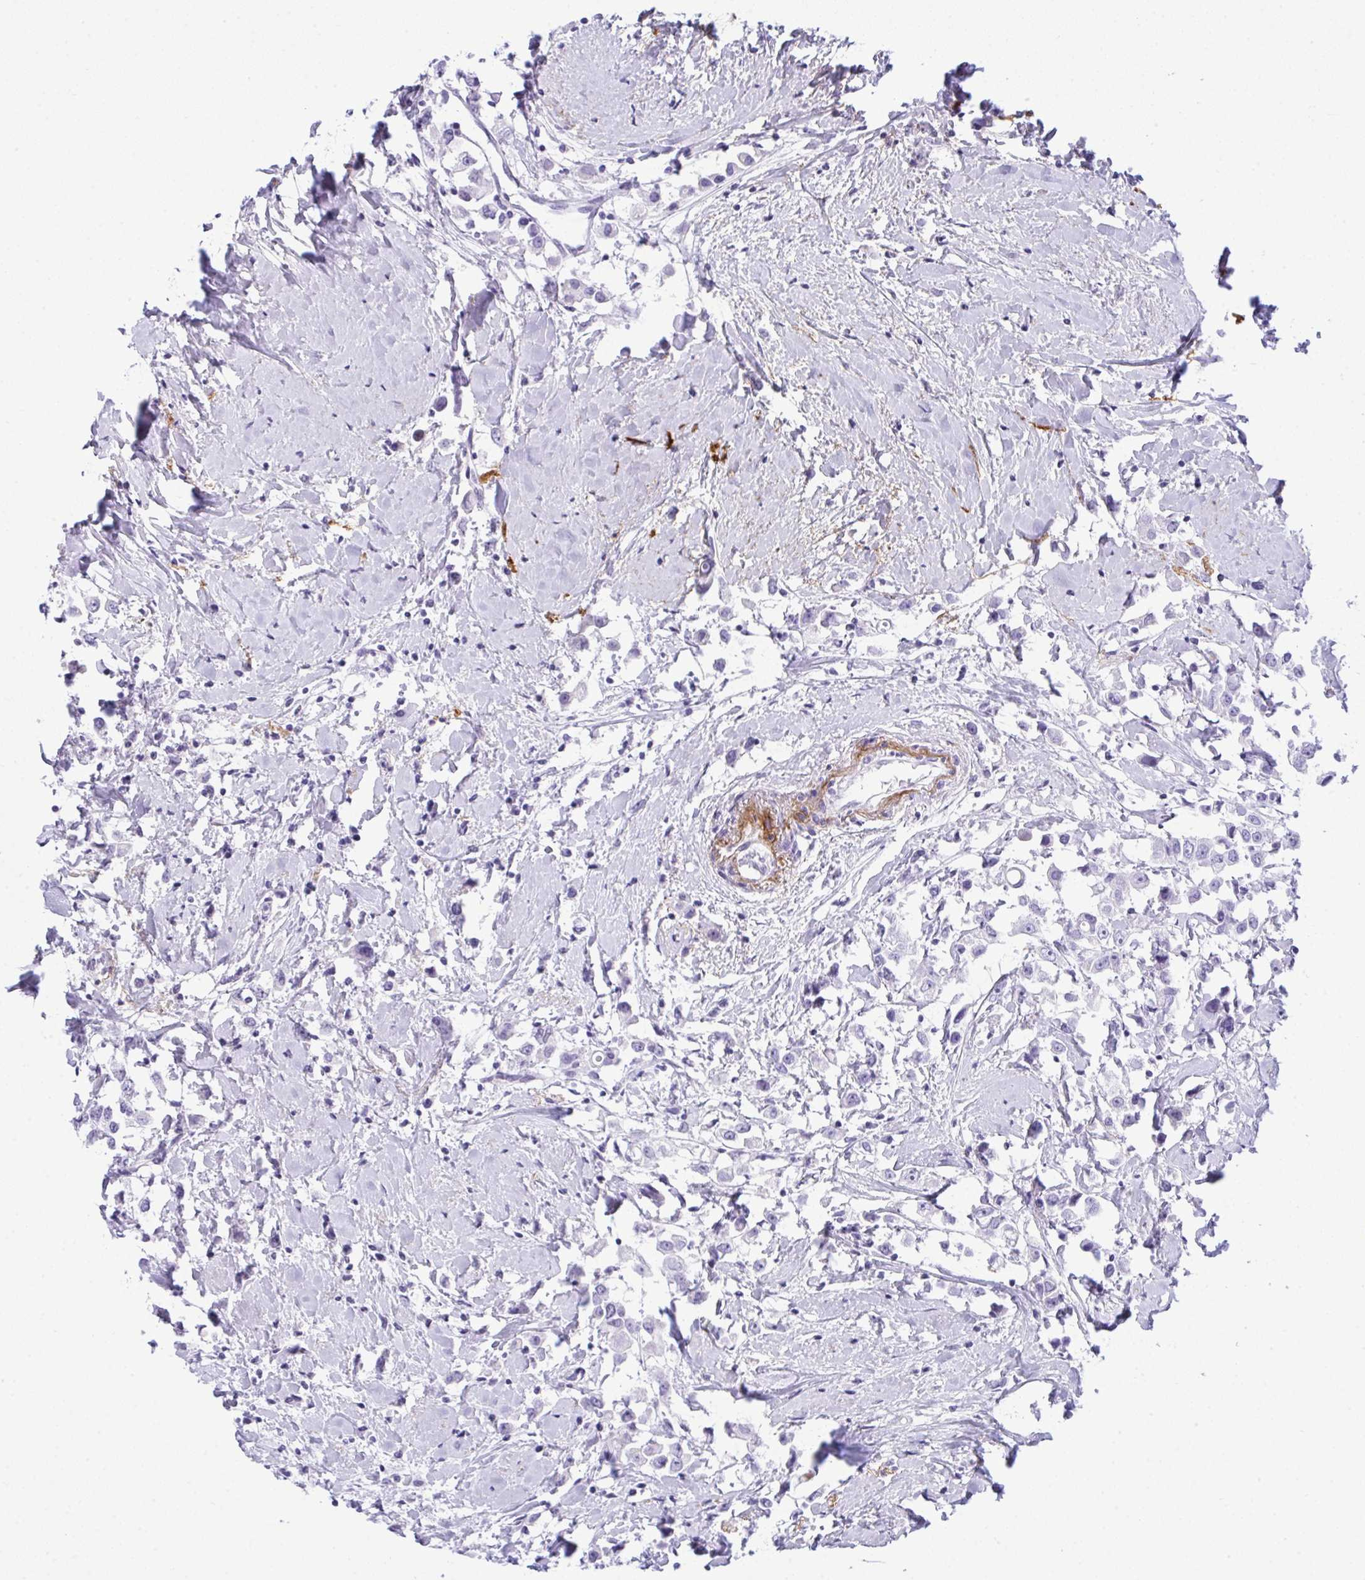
{"staining": {"intensity": "negative", "quantity": "none", "location": "none"}, "tissue": "breast cancer", "cell_type": "Tumor cells", "image_type": "cancer", "snomed": [{"axis": "morphology", "description": "Duct carcinoma"}, {"axis": "topography", "description": "Breast"}], "caption": "Breast cancer (invasive ductal carcinoma) stained for a protein using IHC reveals no positivity tumor cells.", "gene": "ELN", "patient": {"sex": "female", "age": 61}}